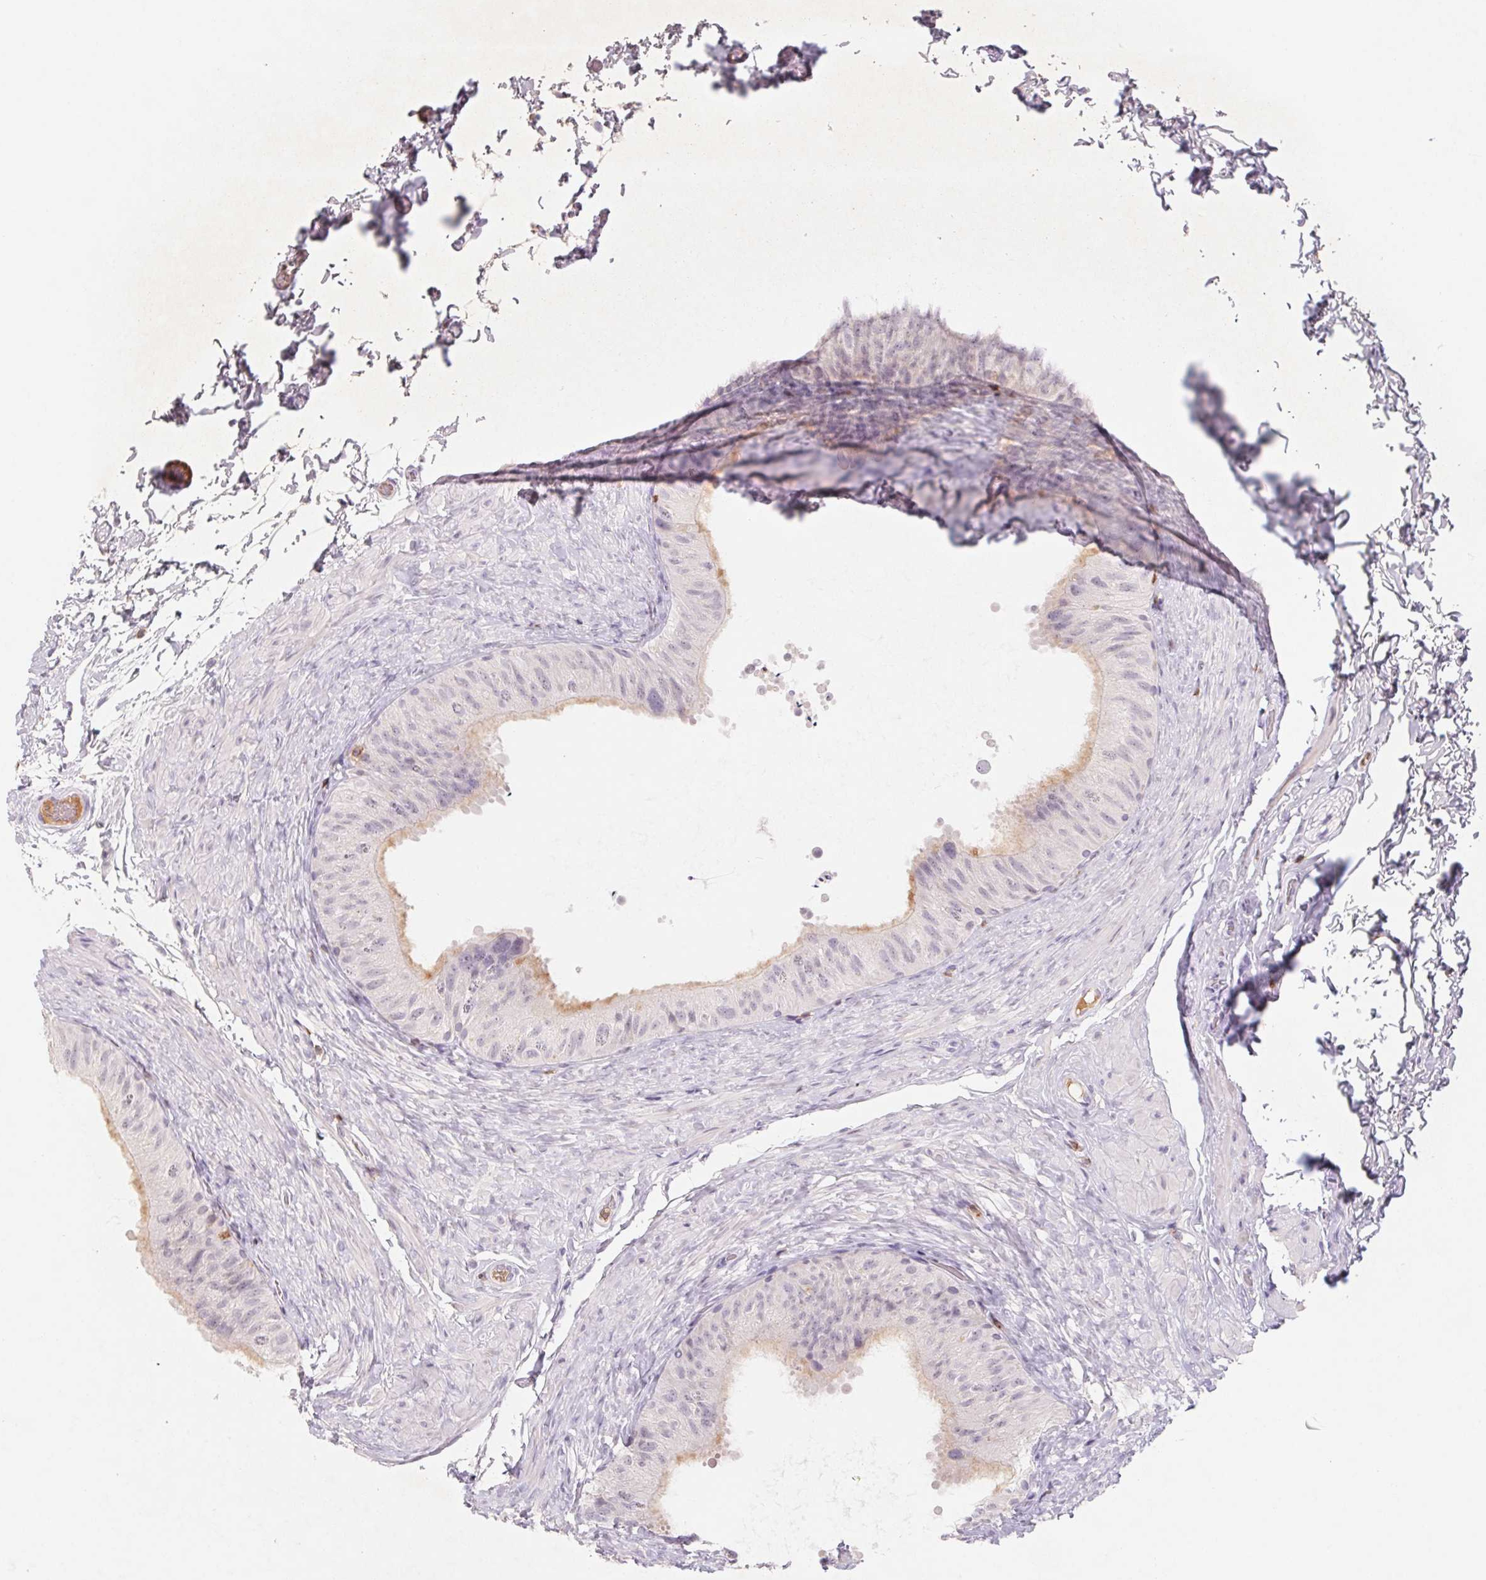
{"staining": {"intensity": "negative", "quantity": "none", "location": "none"}, "tissue": "epididymis", "cell_type": "Glandular cells", "image_type": "normal", "snomed": [{"axis": "morphology", "description": "Normal tissue, NOS"}, {"axis": "topography", "description": "Epididymis, spermatic cord, NOS"}, {"axis": "topography", "description": "Epididymis"}], "caption": "Immunohistochemistry (IHC) micrograph of unremarkable human epididymis stained for a protein (brown), which shows no staining in glandular cells.", "gene": "KIF26A", "patient": {"sex": "male", "age": 31}}